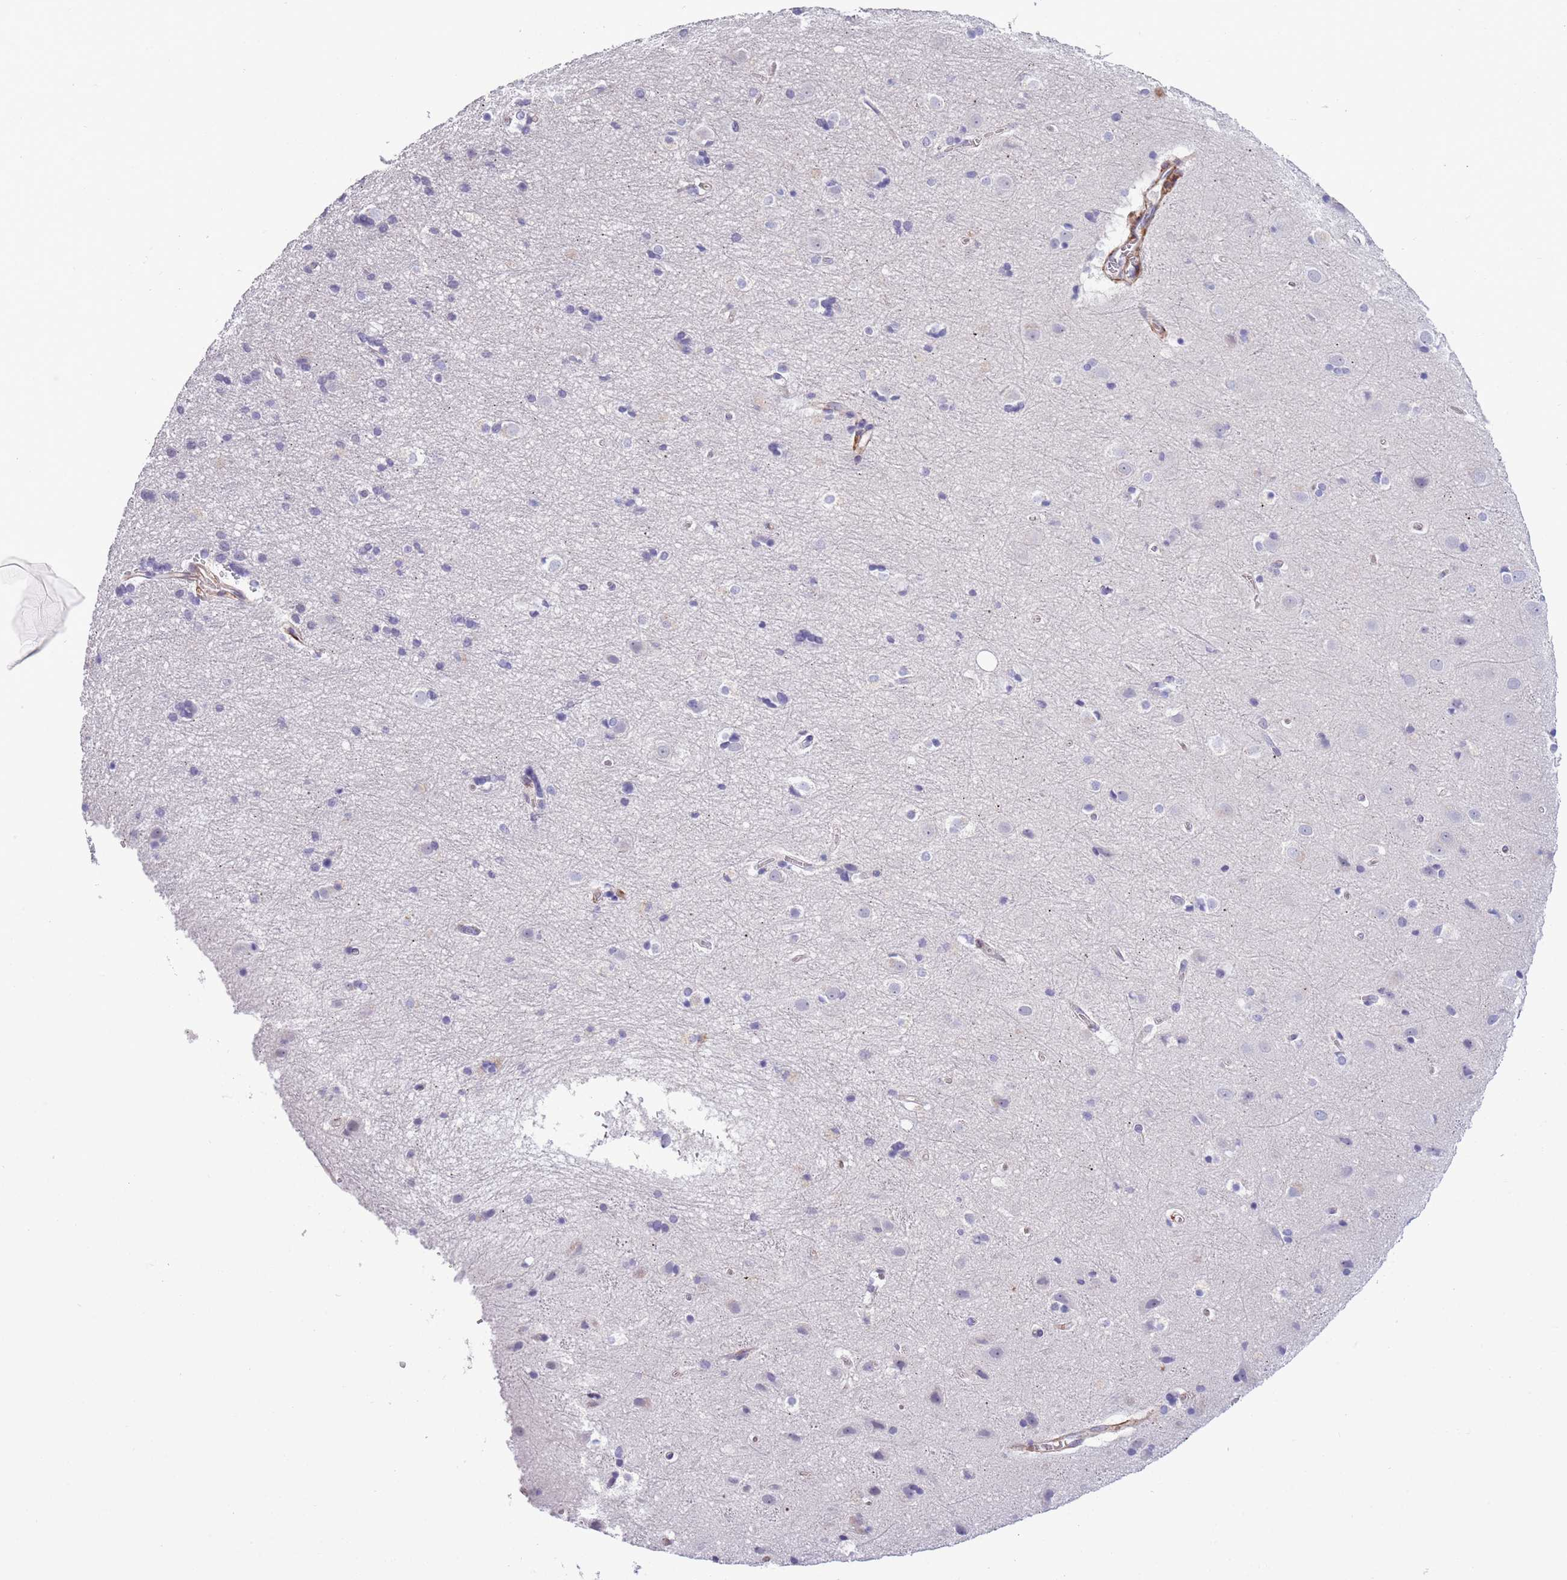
{"staining": {"intensity": "moderate", "quantity": ">75%", "location": "cytoplasmic/membranous"}, "tissue": "cerebral cortex", "cell_type": "Endothelial cells", "image_type": "normal", "snomed": [{"axis": "morphology", "description": "Normal tissue, NOS"}, {"axis": "topography", "description": "Cerebral cortex"}], "caption": "Moderate cytoplasmic/membranous expression is identified in about >75% of endothelial cells in normal cerebral cortex.", "gene": "MRPL32", "patient": {"sex": "male", "age": 54}}